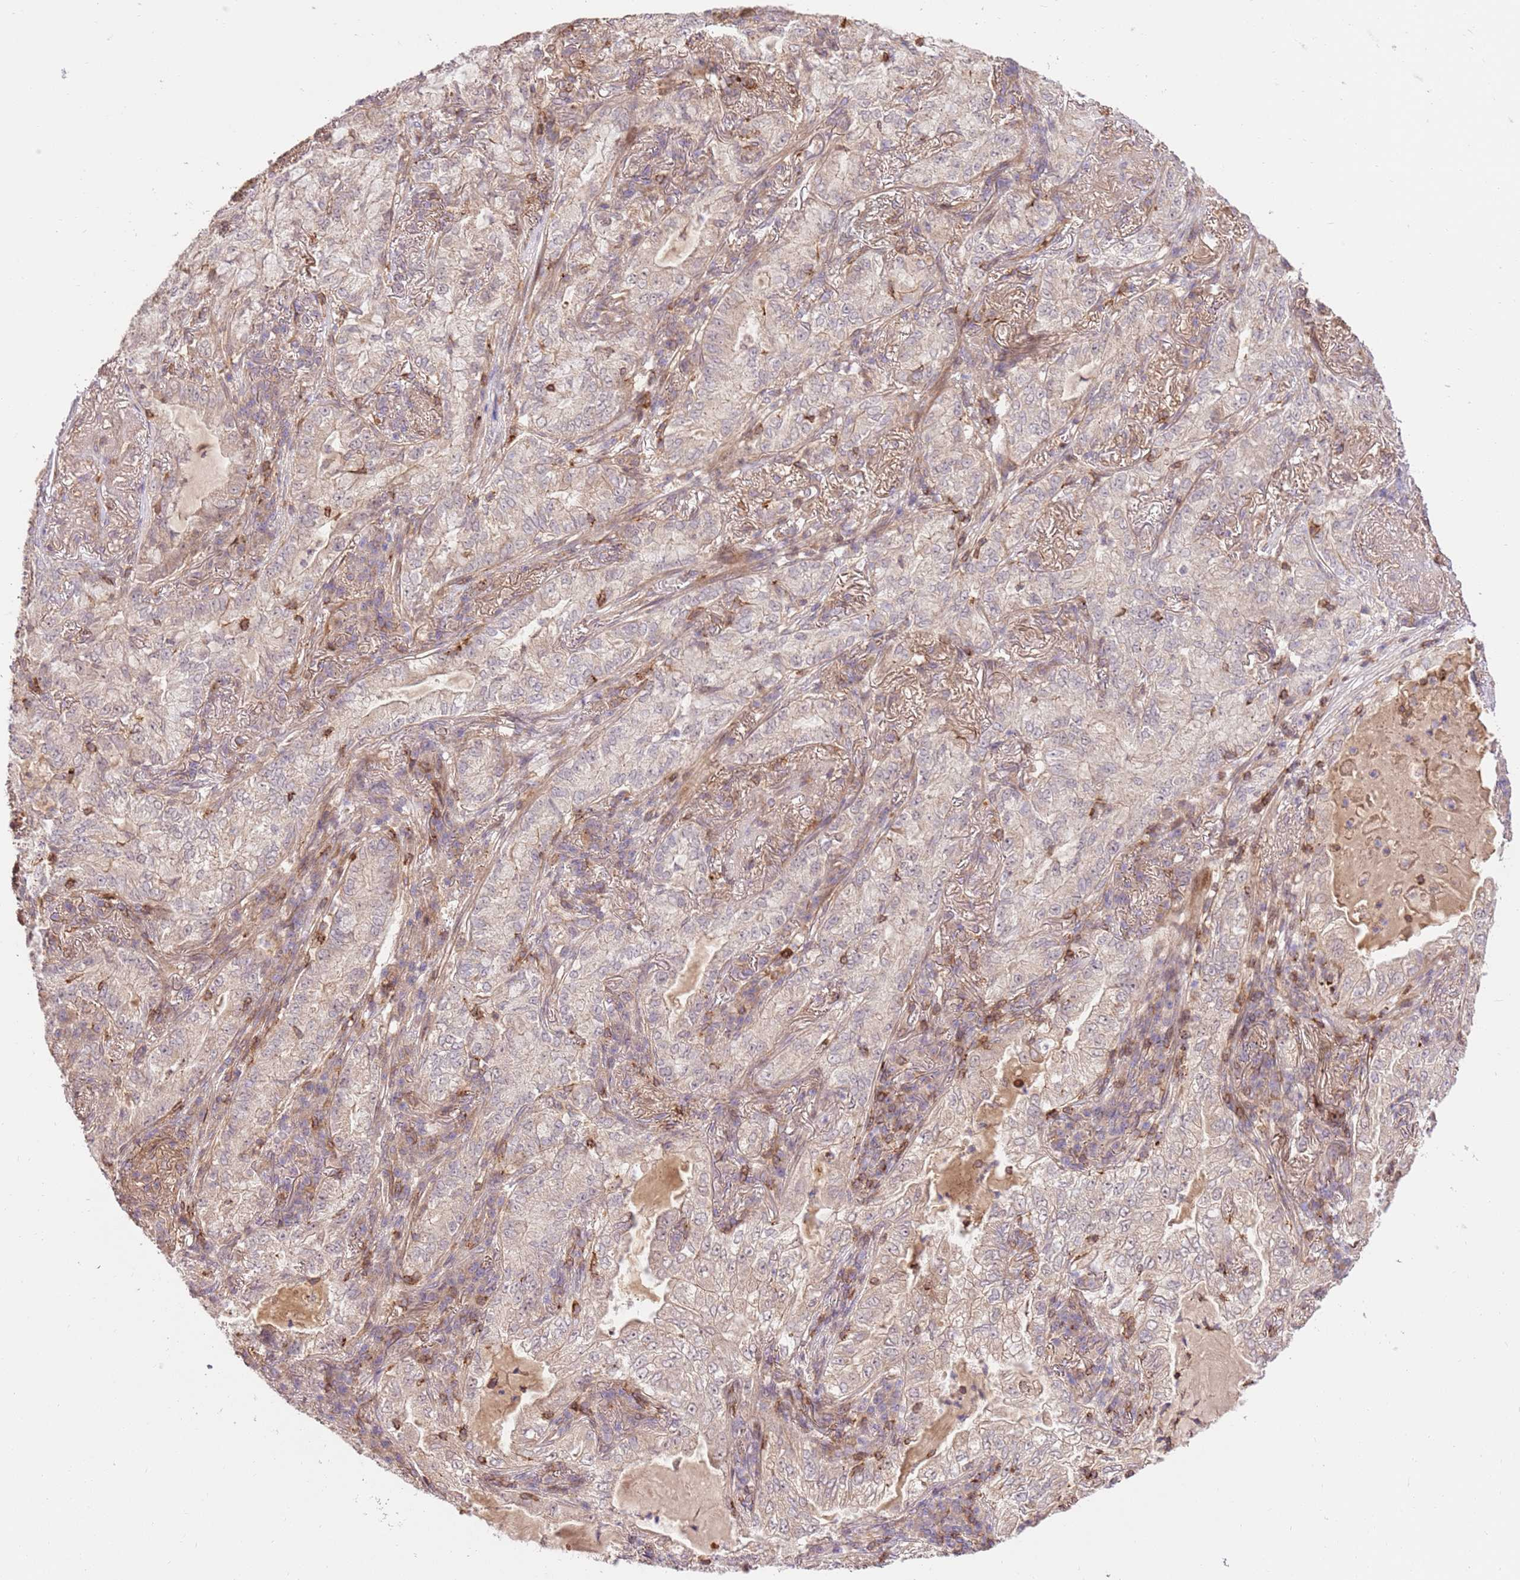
{"staining": {"intensity": "weak", "quantity": "<25%", "location": "cytoplasmic/membranous"}, "tissue": "lung cancer", "cell_type": "Tumor cells", "image_type": "cancer", "snomed": [{"axis": "morphology", "description": "Adenocarcinoma, NOS"}, {"axis": "topography", "description": "Lung"}], "caption": "Histopathology image shows no protein positivity in tumor cells of lung cancer tissue.", "gene": "KATNAL2", "patient": {"sex": "female", "age": 73}}